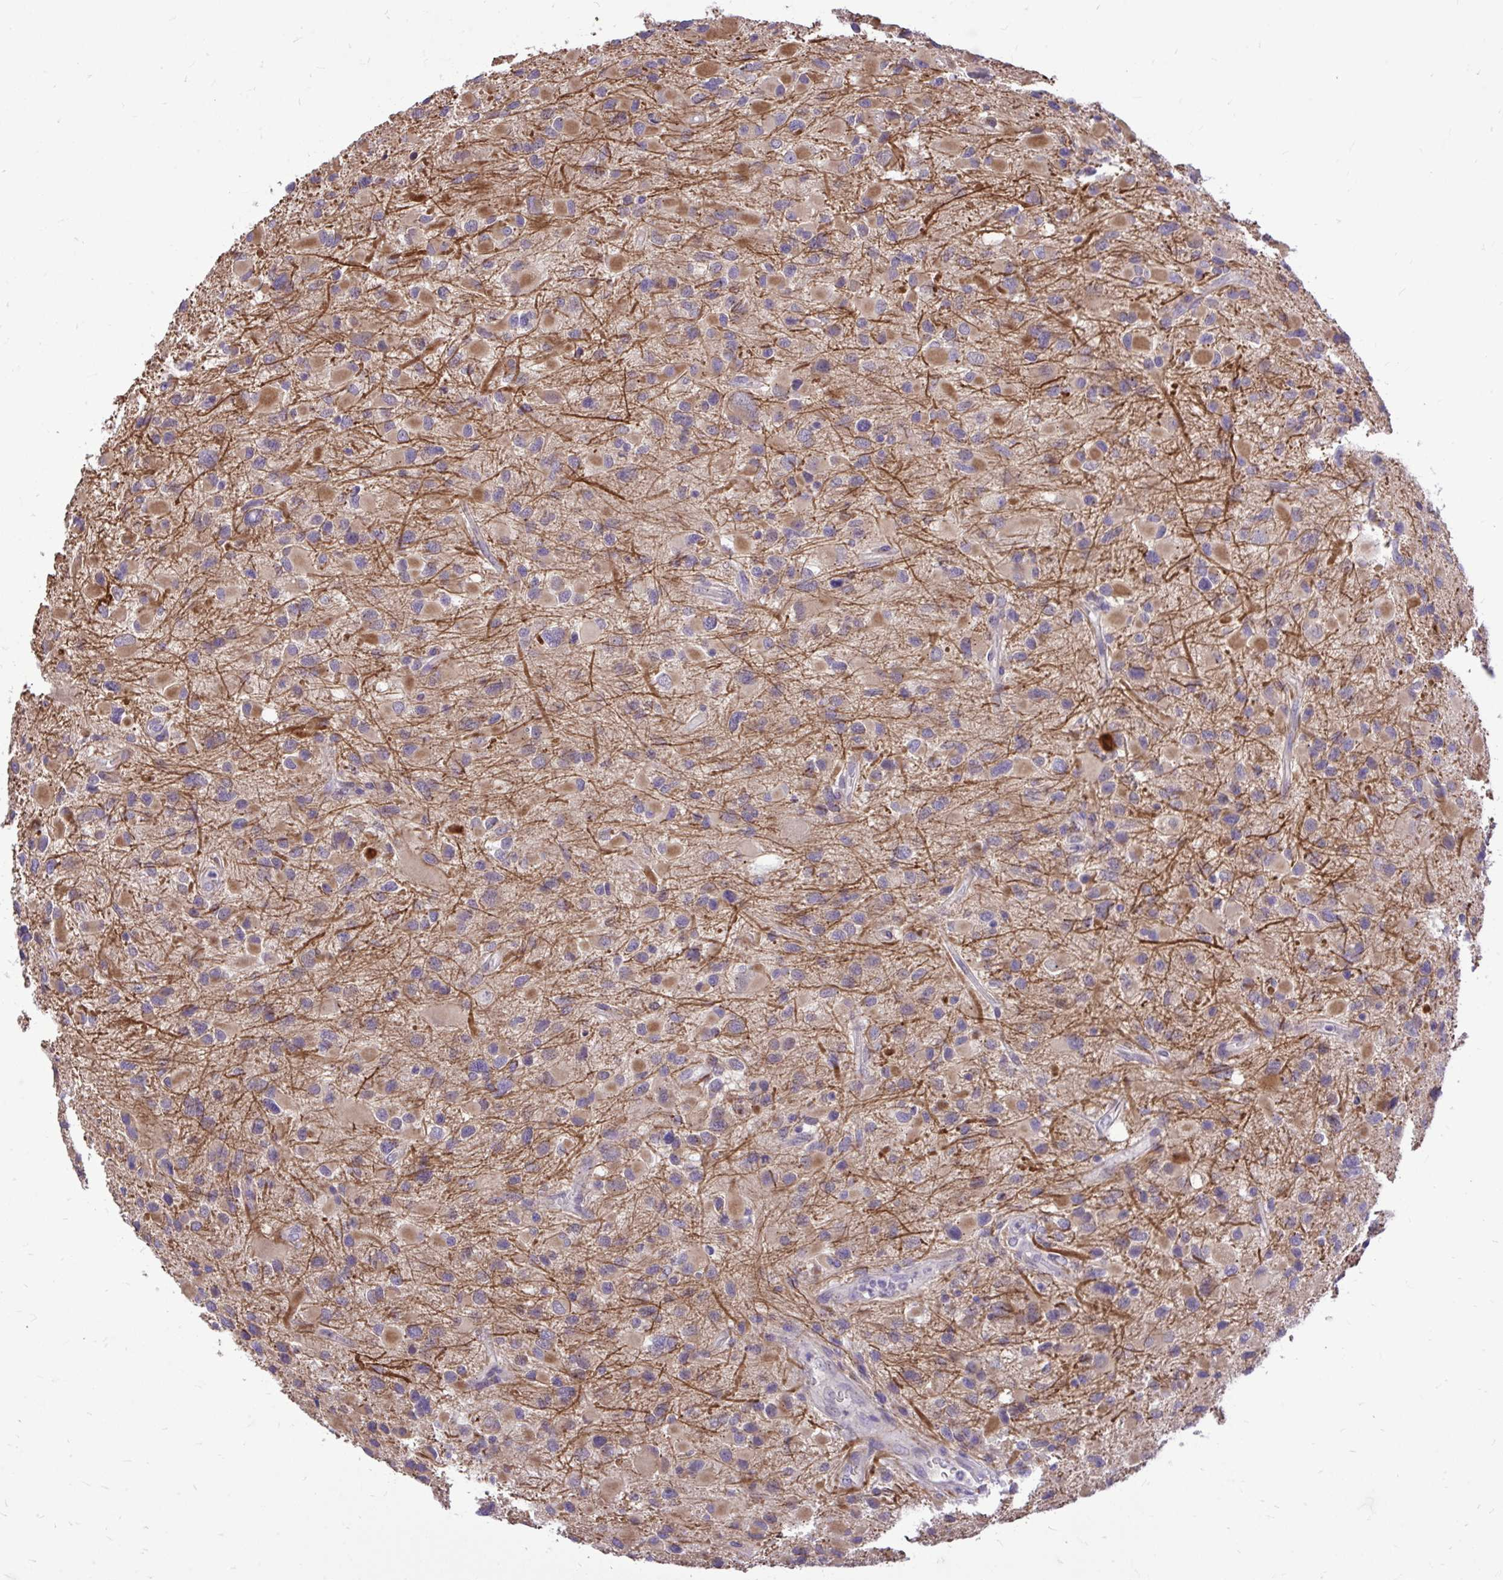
{"staining": {"intensity": "moderate", "quantity": "<25%", "location": "cytoplasmic/membranous"}, "tissue": "glioma", "cell_type": "Tumor cells", "image_type": "cancer", "snomed": [{"axis": "morphology", "description": "Glioma, malignant, Low grade"}, {"axis": "topography", "description": "Brain"}], "caption": "Tumor cells reveal low levels of moderate cytoplasmic/membranous staining in about <25% of cells in malignant glioma (low-grade).", "gene": "CEACAM18", "patient": {"sex": "female", "age": 32}}